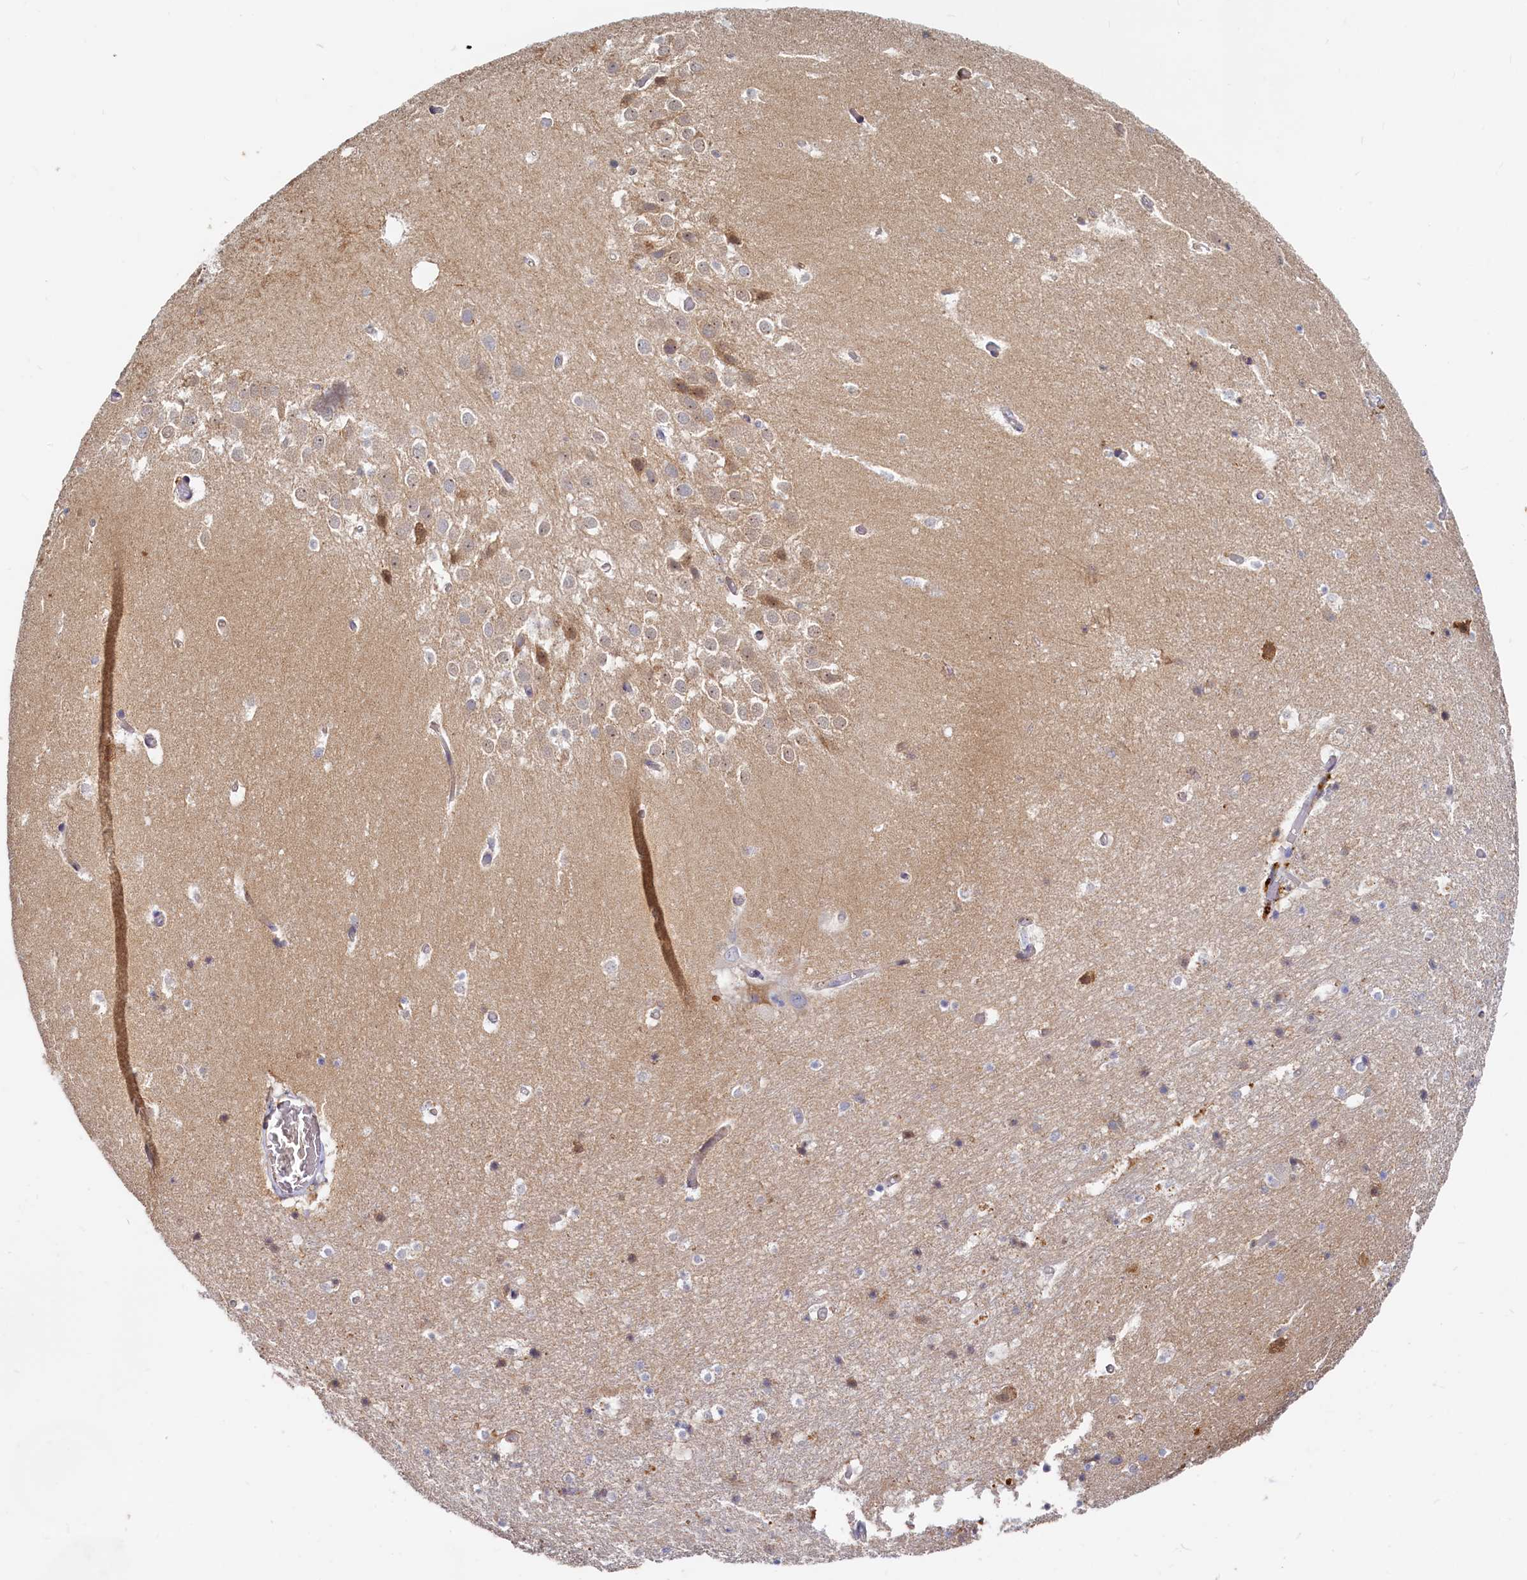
{"staining": {"intensity": "weak", "quantity": "<25%", "location": "cytoplasmic/membranous"}, "tissue": "hippocampus", "cell_type": "Glial cells", "image_type": "normal", "snomed": [{"axis": "morphology", "description": "Normal tissue, NOS"}, {"axis": "topography", "description": "Hippocampus"}], "caption": "High magnification brightfield microscopy of benign hippocampus stained with DAB (3,3'-diaminobenzidine) (brown) and counterstained with hematoxylin (blue): glial cells show no significant expression. (Brightfield microscopy of DAB (3,3'-diaminobenzidine) IHC at high magnification).", "gene": "RGS7BP", "patient": {"sex": "female", "age": 52}}